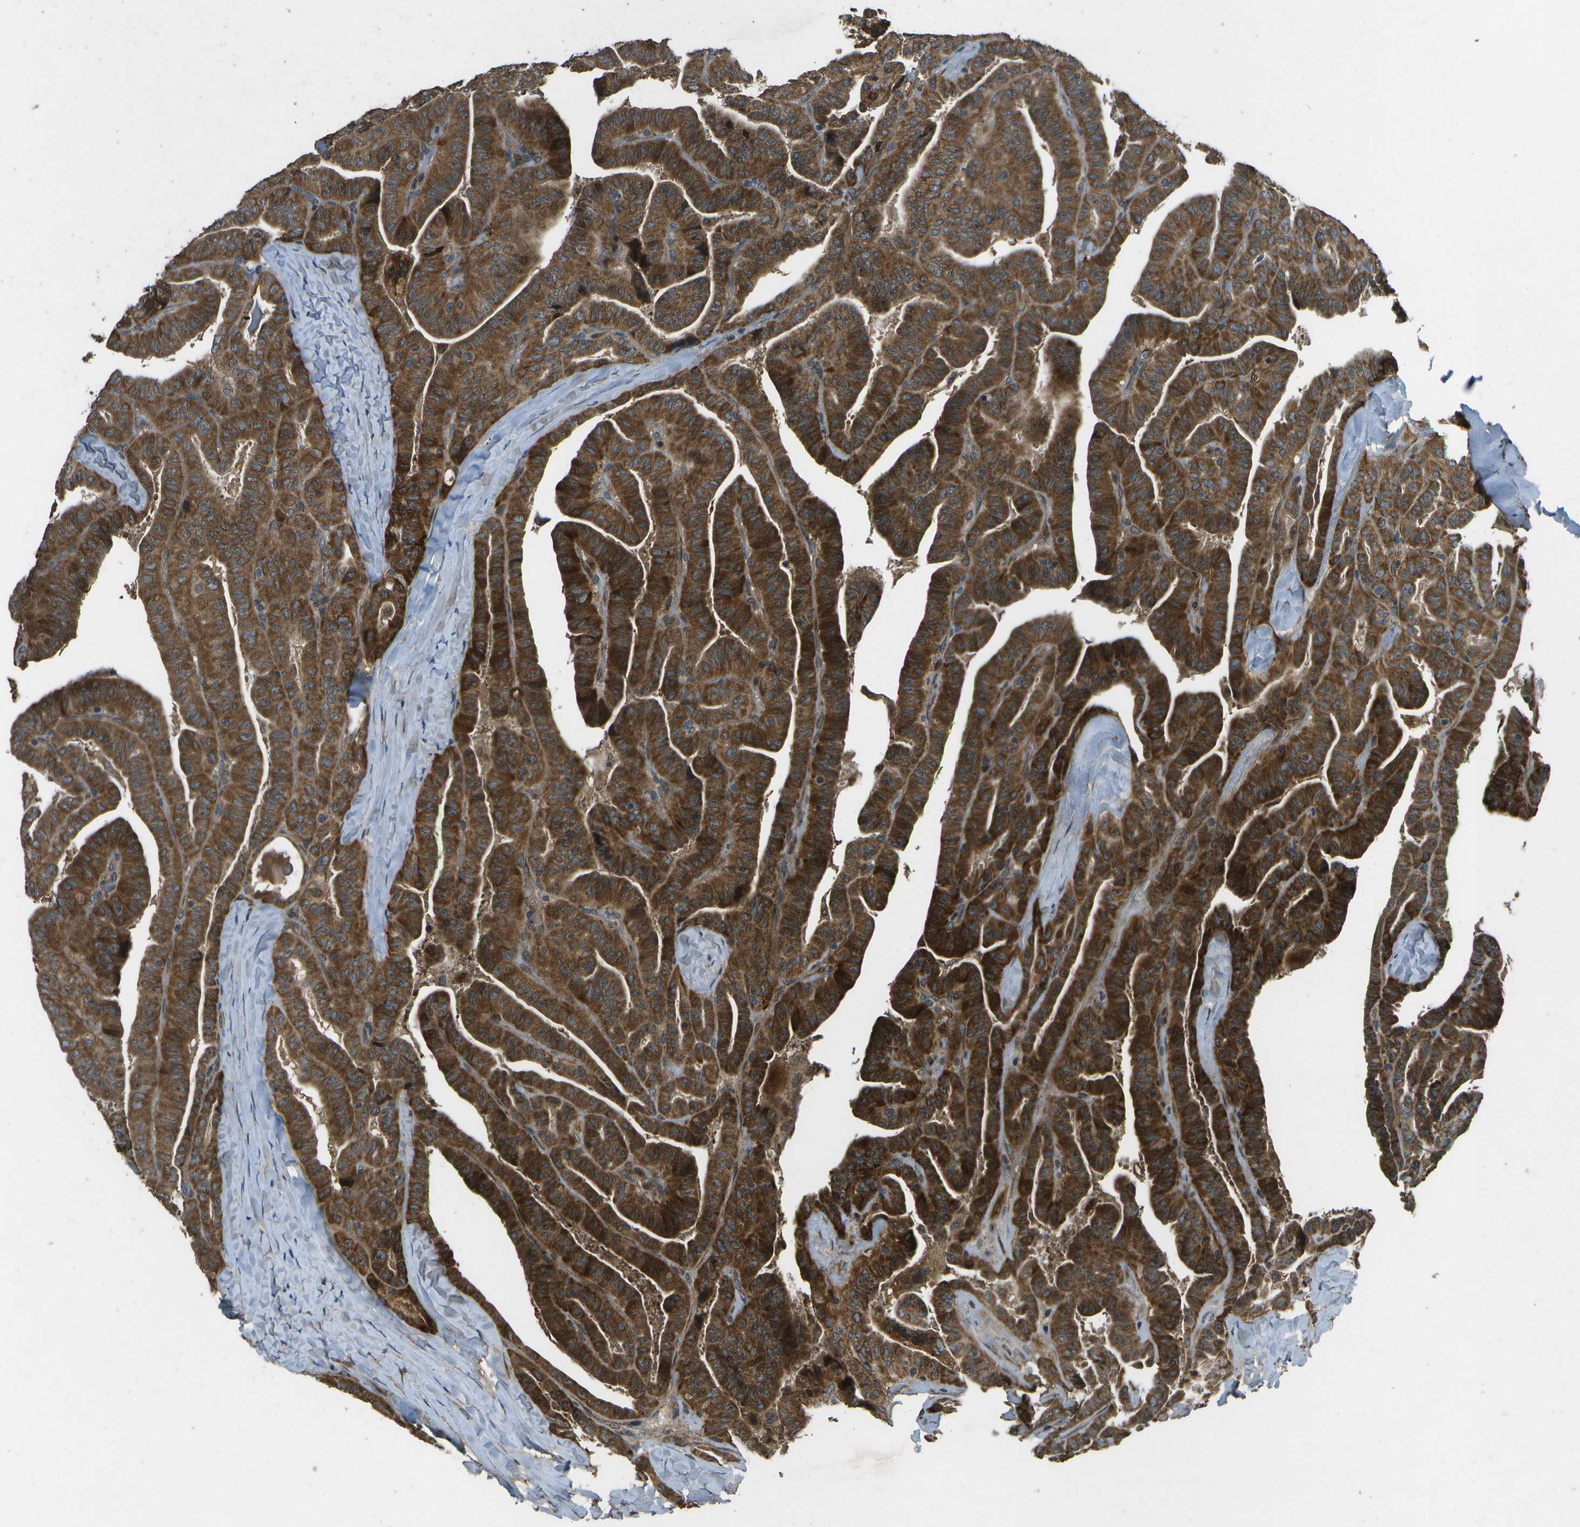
{"staining": {"intensity": "strong", "quantity": ">75%", "location": "cytoplasmic/membranous"}, "tissue": "thyroid cancer", "cell_type": "Tumor cells", "image_type": "cancer", "snomed": [{"axis": "morphology", "description": "Papillary adenocarcinoma, NOS"}, {"axis": "topography", "description": "Thyroid gland"}], "caption": "Immunohistochemical staining of thyroid cancer demonstrates high levels of strong cytoplasmic/membranous protein positivity in about >75% of tumor cells. The protein is stained brown, and the nuclei are stained in blue (DAB IHC with brightfield microscopy, high magnification).", "gene": "HFE", "patient": {"sex": "male", "age": 77}}